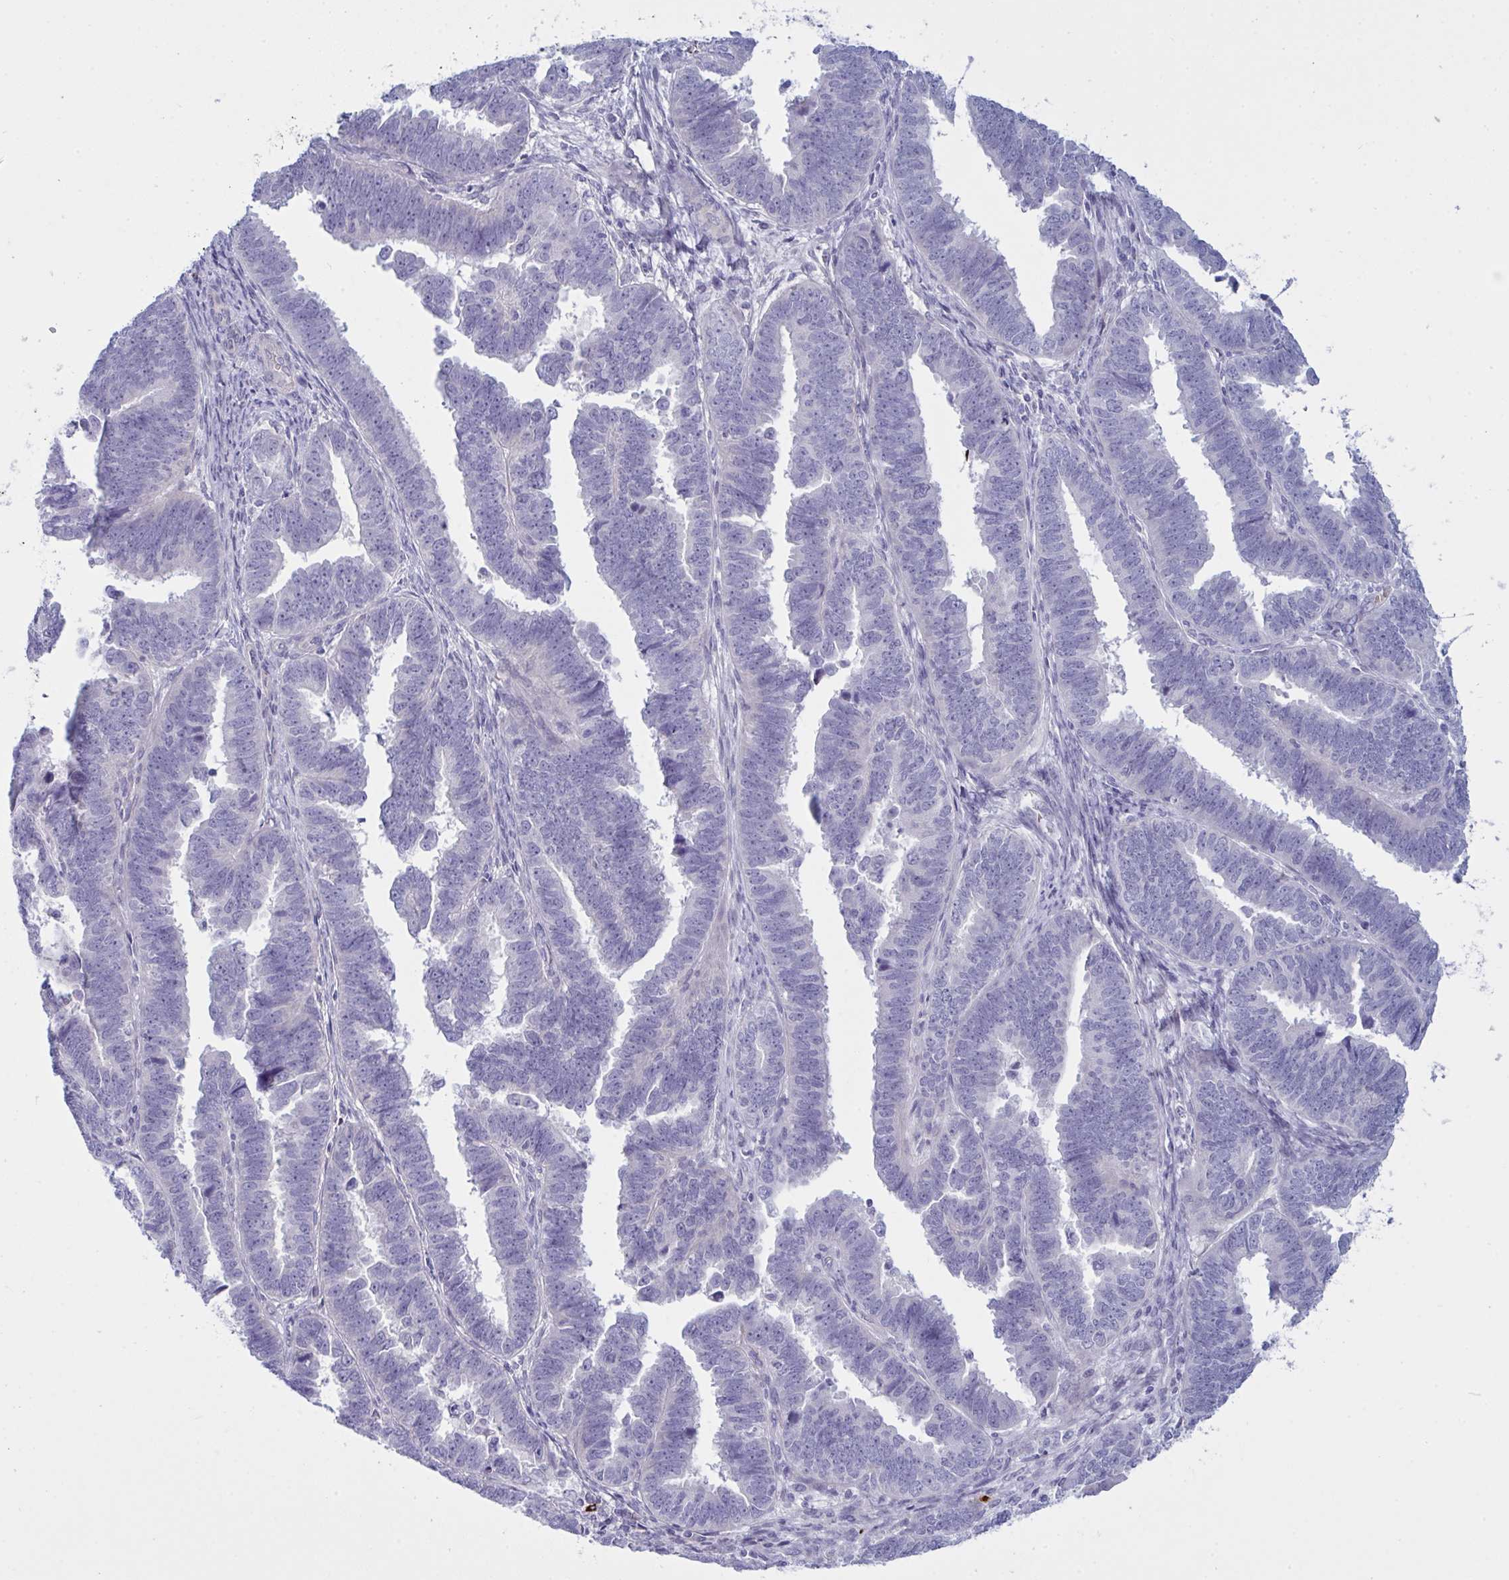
{"staining": {"intensity": "negative", "quantity": "none", "location": "none"}, "tissue": "endometrial cancer", "cell_type": "Tumor cells", "image_type": "cancer", "snomed": [{"axis": "morphology", "description": "Adenocarcinoma, NOS"}, {"axis": "topography", "description": "Endometrium"}], "caption": "The micrograph demonstrates no staining of tumor cells in endometrial cancer.", "gene": "ZNF684", "patient": {"sex": "female", "age": 75}}